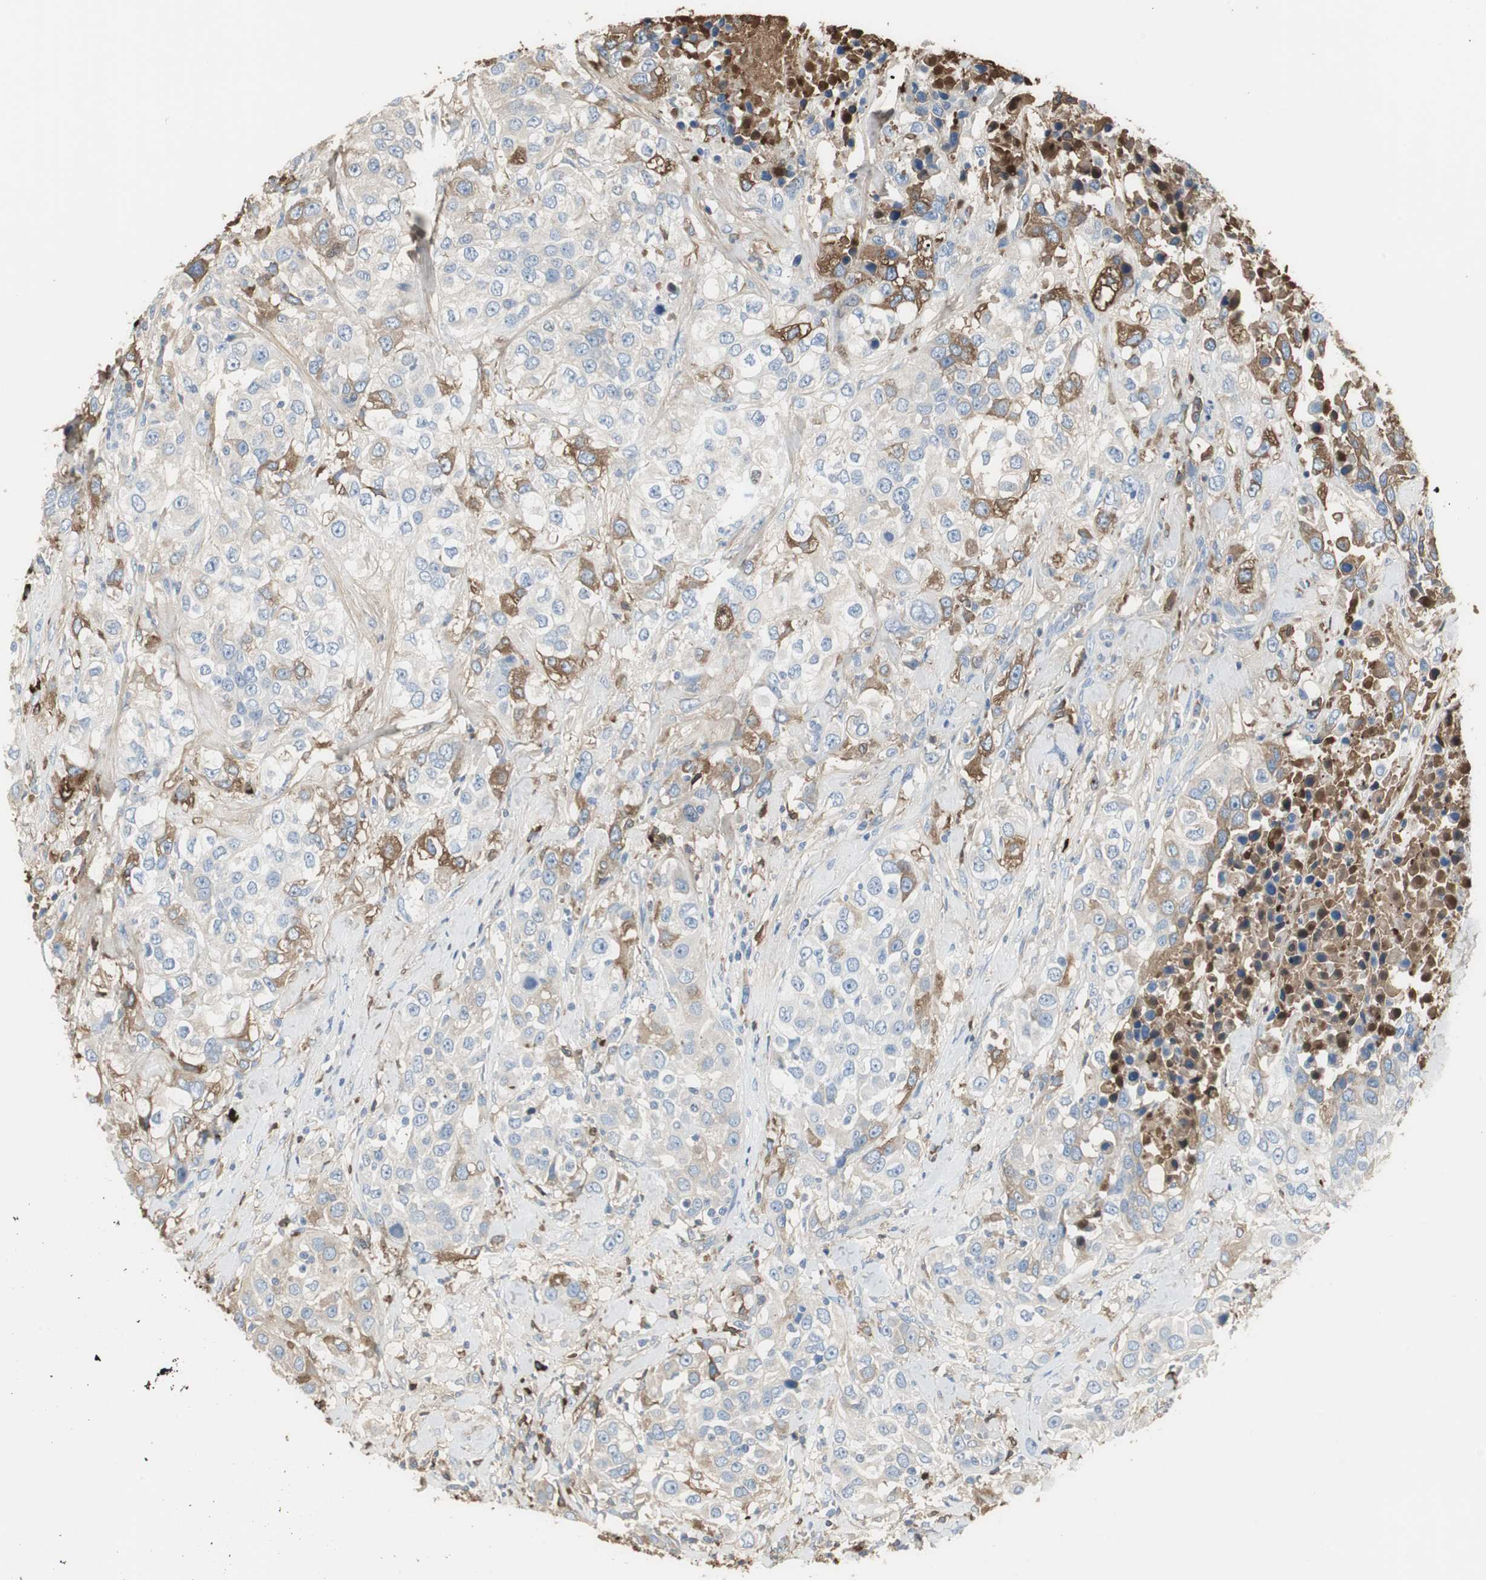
{"staining": {"intensity": "moderate", "quantity": "<25%", "location": "cytoplasmic/membranous"}, "tissue": "urothelial cancer", "cell_type": "Tumor cells", "image_type": "cancer", "snomed": [{"axis": "morphology", "description": "Urothelial carcinoma, High grade"}, {"axis": "topography", "description": "Urinary bladder"}], "caption": "Immunohistochemistry (DAB (3,3'-diaminobenzidine)) staining of high-grade urothelial carcinoma reveals moderate cytoplasmic/membranous protein staining in about <25% of tumor cells. (DAB (3,3'-diaminobenzidine) = brown stain, brightfield microscopy at high magnification).", "gene": "IGHA1", "patient": {"sex": "female", "age": 80}}